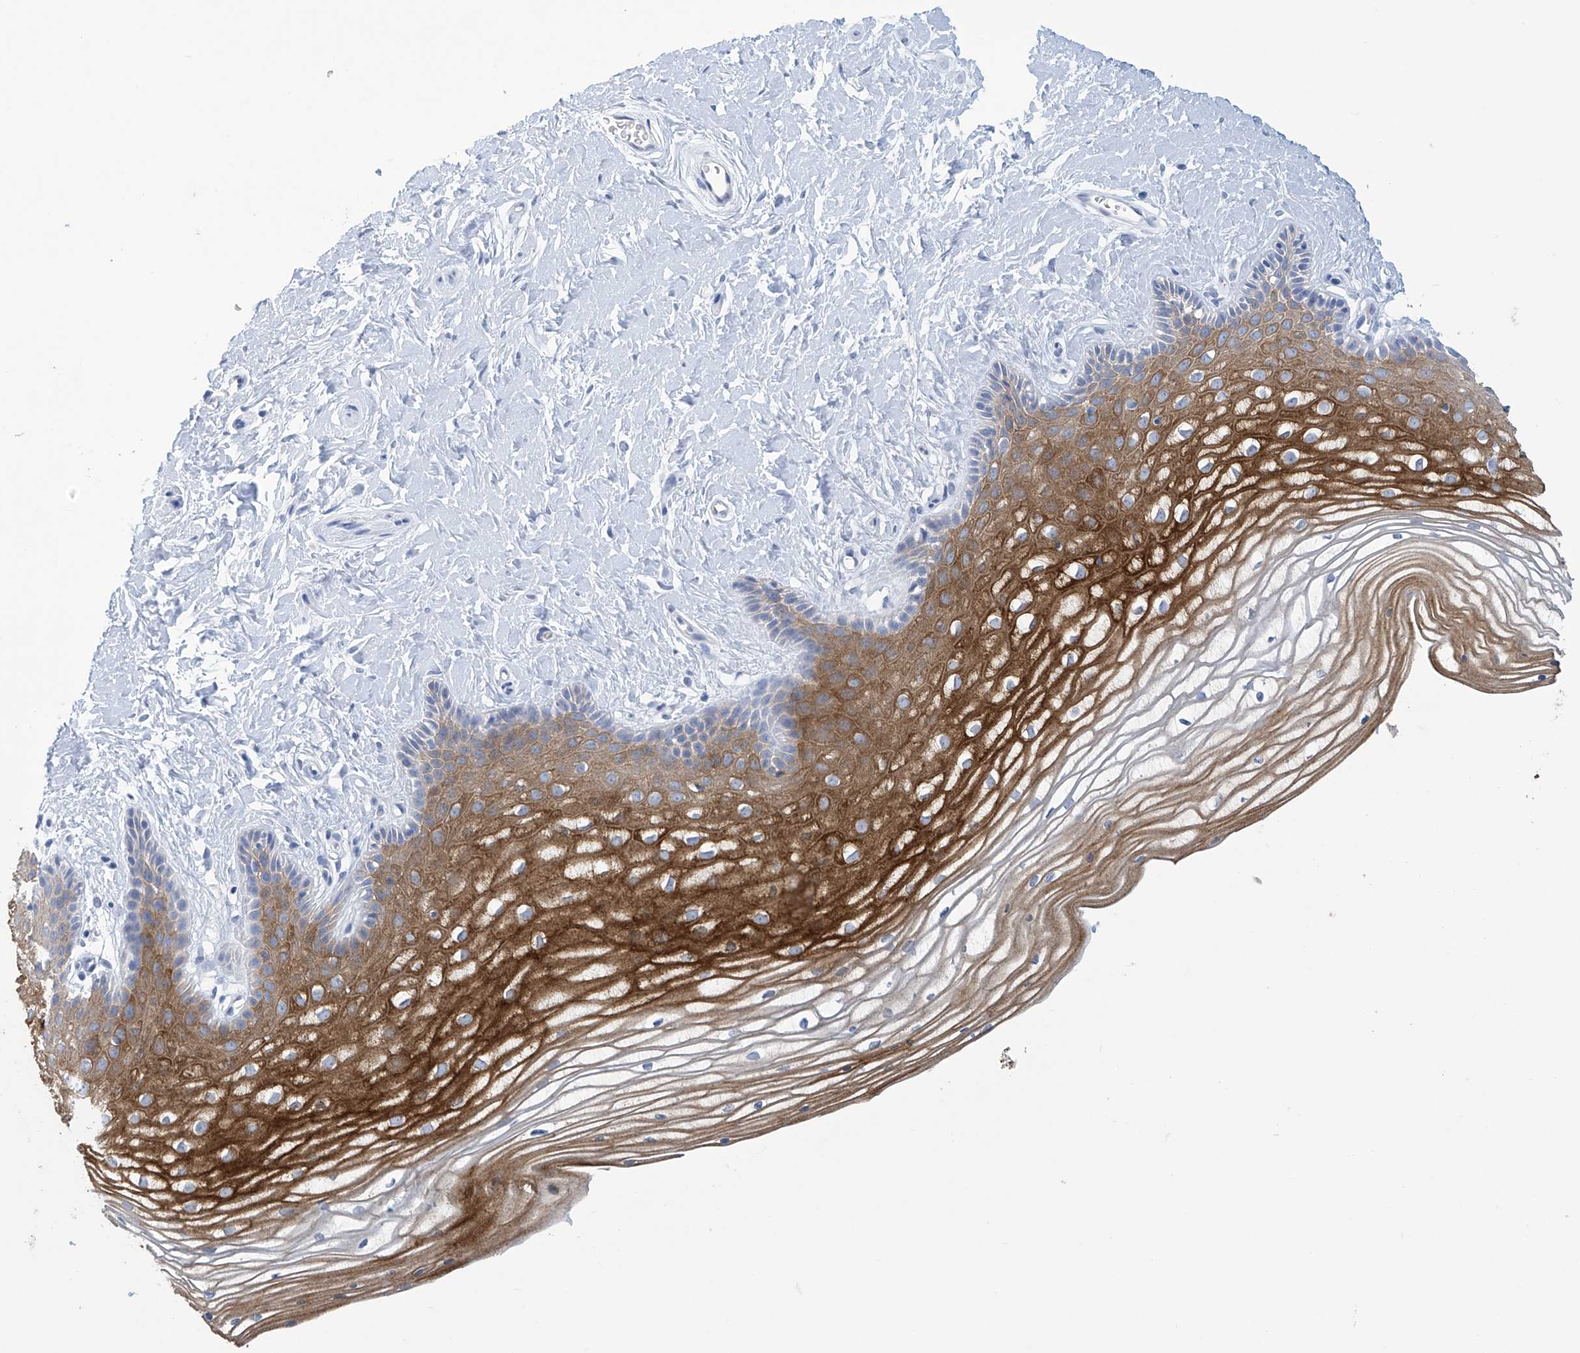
{"staining": {"intensity": "strong", "quantity": "25%-75%", "location": "cytoplasmic/membranous"}, "tissue": "vagina", "cell_type": "Squamous epithelial cells", "image_type": "normal", "snomed": [{"axis": "morphology", "description": "Normal tissue, NOS"}, {"axis": "topography", "description": "Vagina"}, {"axis": "topography", "description": "Cervix"}], "caption": "High-power microscopy captured an IHC micrograph of unremarkable vagina, revealing strong cytoplasmic/membranous expression in about 25%-75% of squamous epithelial cells.", "gene": "DSP", "patient": {"sex": "female", "age": 40}}